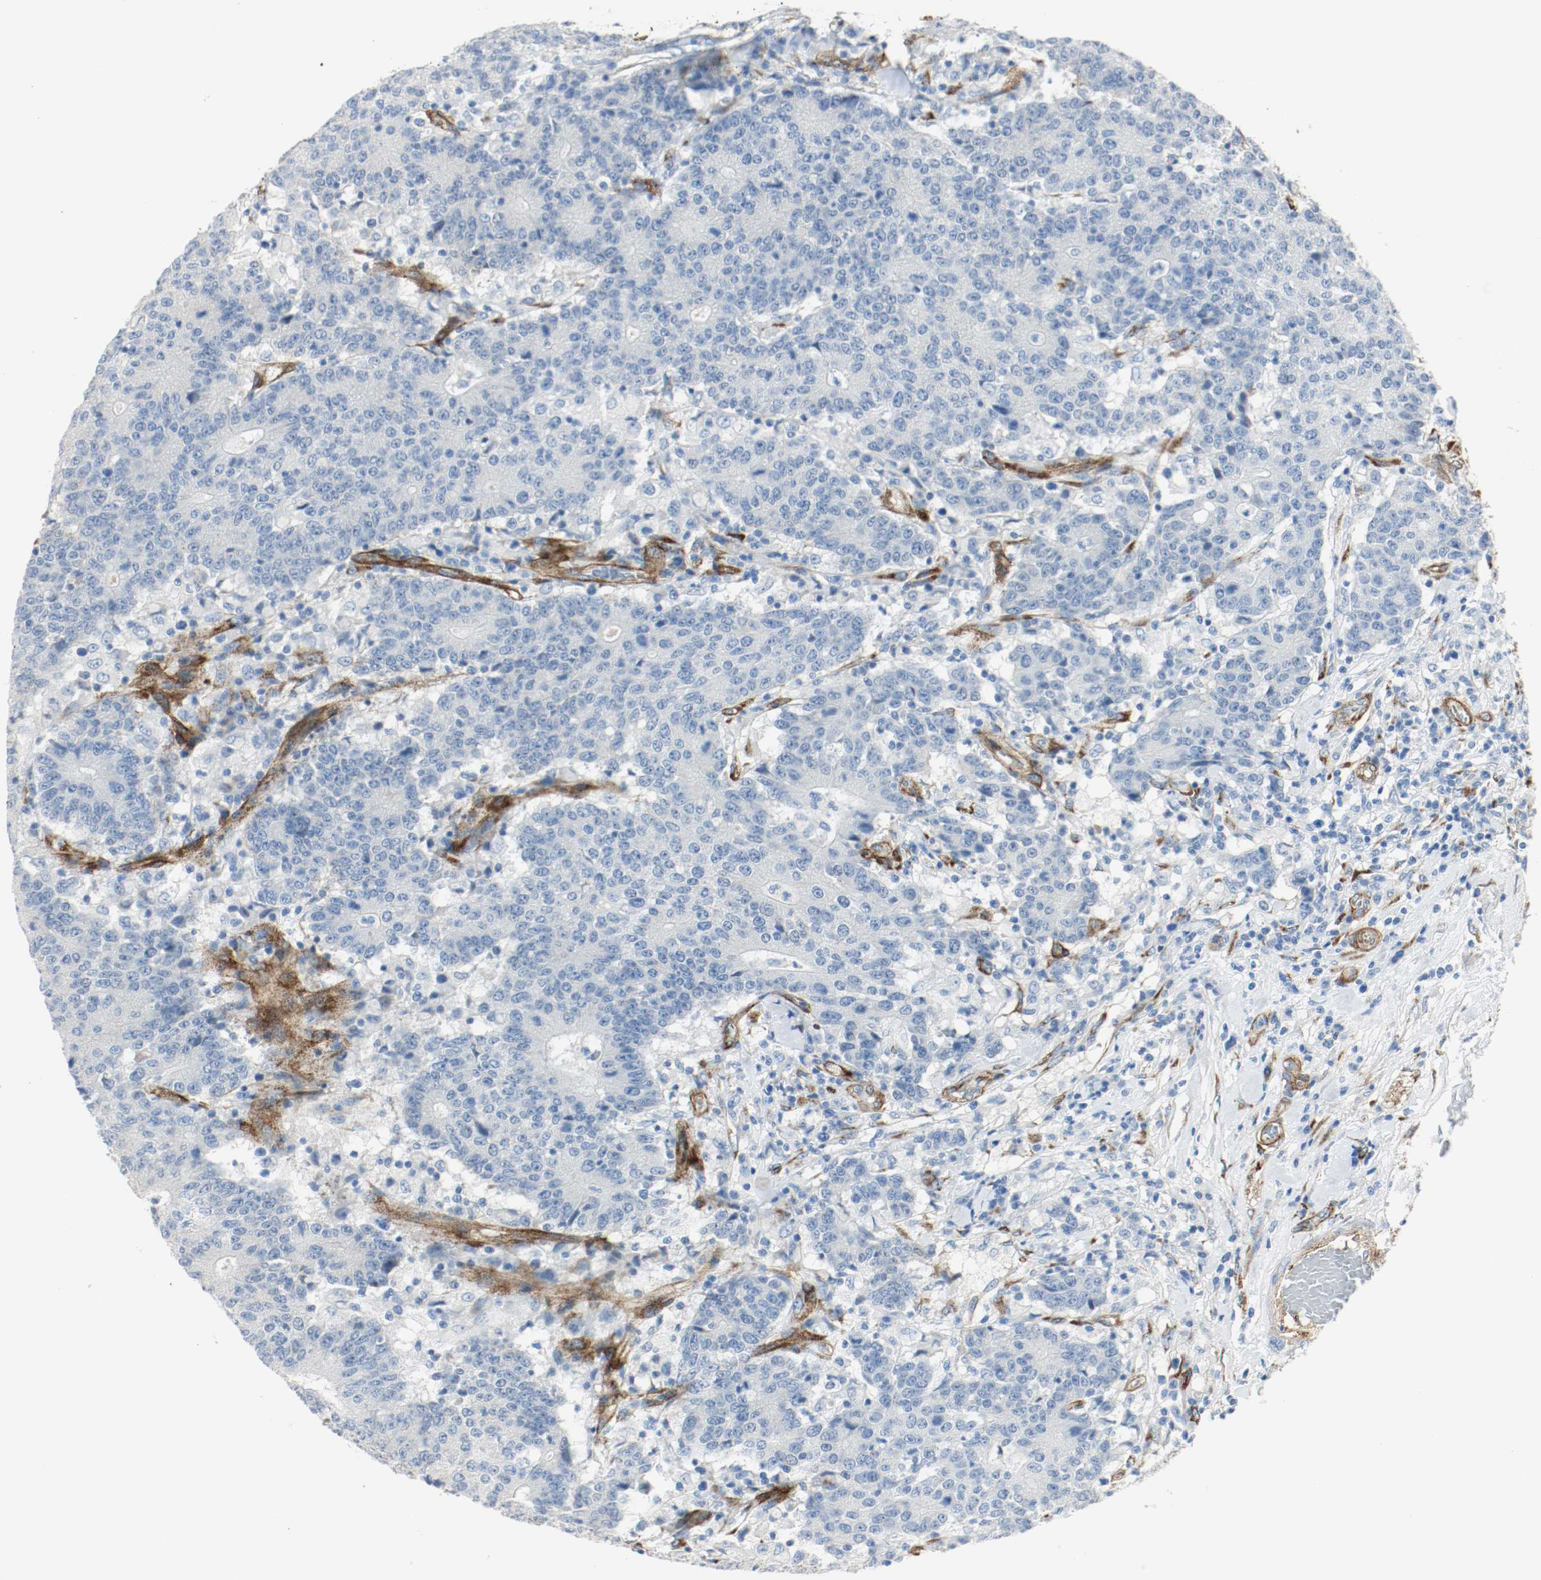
{"staining": {"intensity": "negative", "quantity": "none", "location": "none"}, "tissue": "colorectal cancer", "cell_type": "Tumor cells", "image_type": "cancer", "snomed": [{"axis": "morphology", "description": "Normal tissue, NOS"}, {"axis": "morphology", "description": "Adenocarcinoma, NOS"}, {"axis": "topography", "description": "Colon"}], "caption": "An immunohistochemistry image of colorectal cancer is shown. There is no staining in tumor cells of colorectal cancer.", "gene": "LAMB1", "patient": {"sex": "female", "age": 75}}